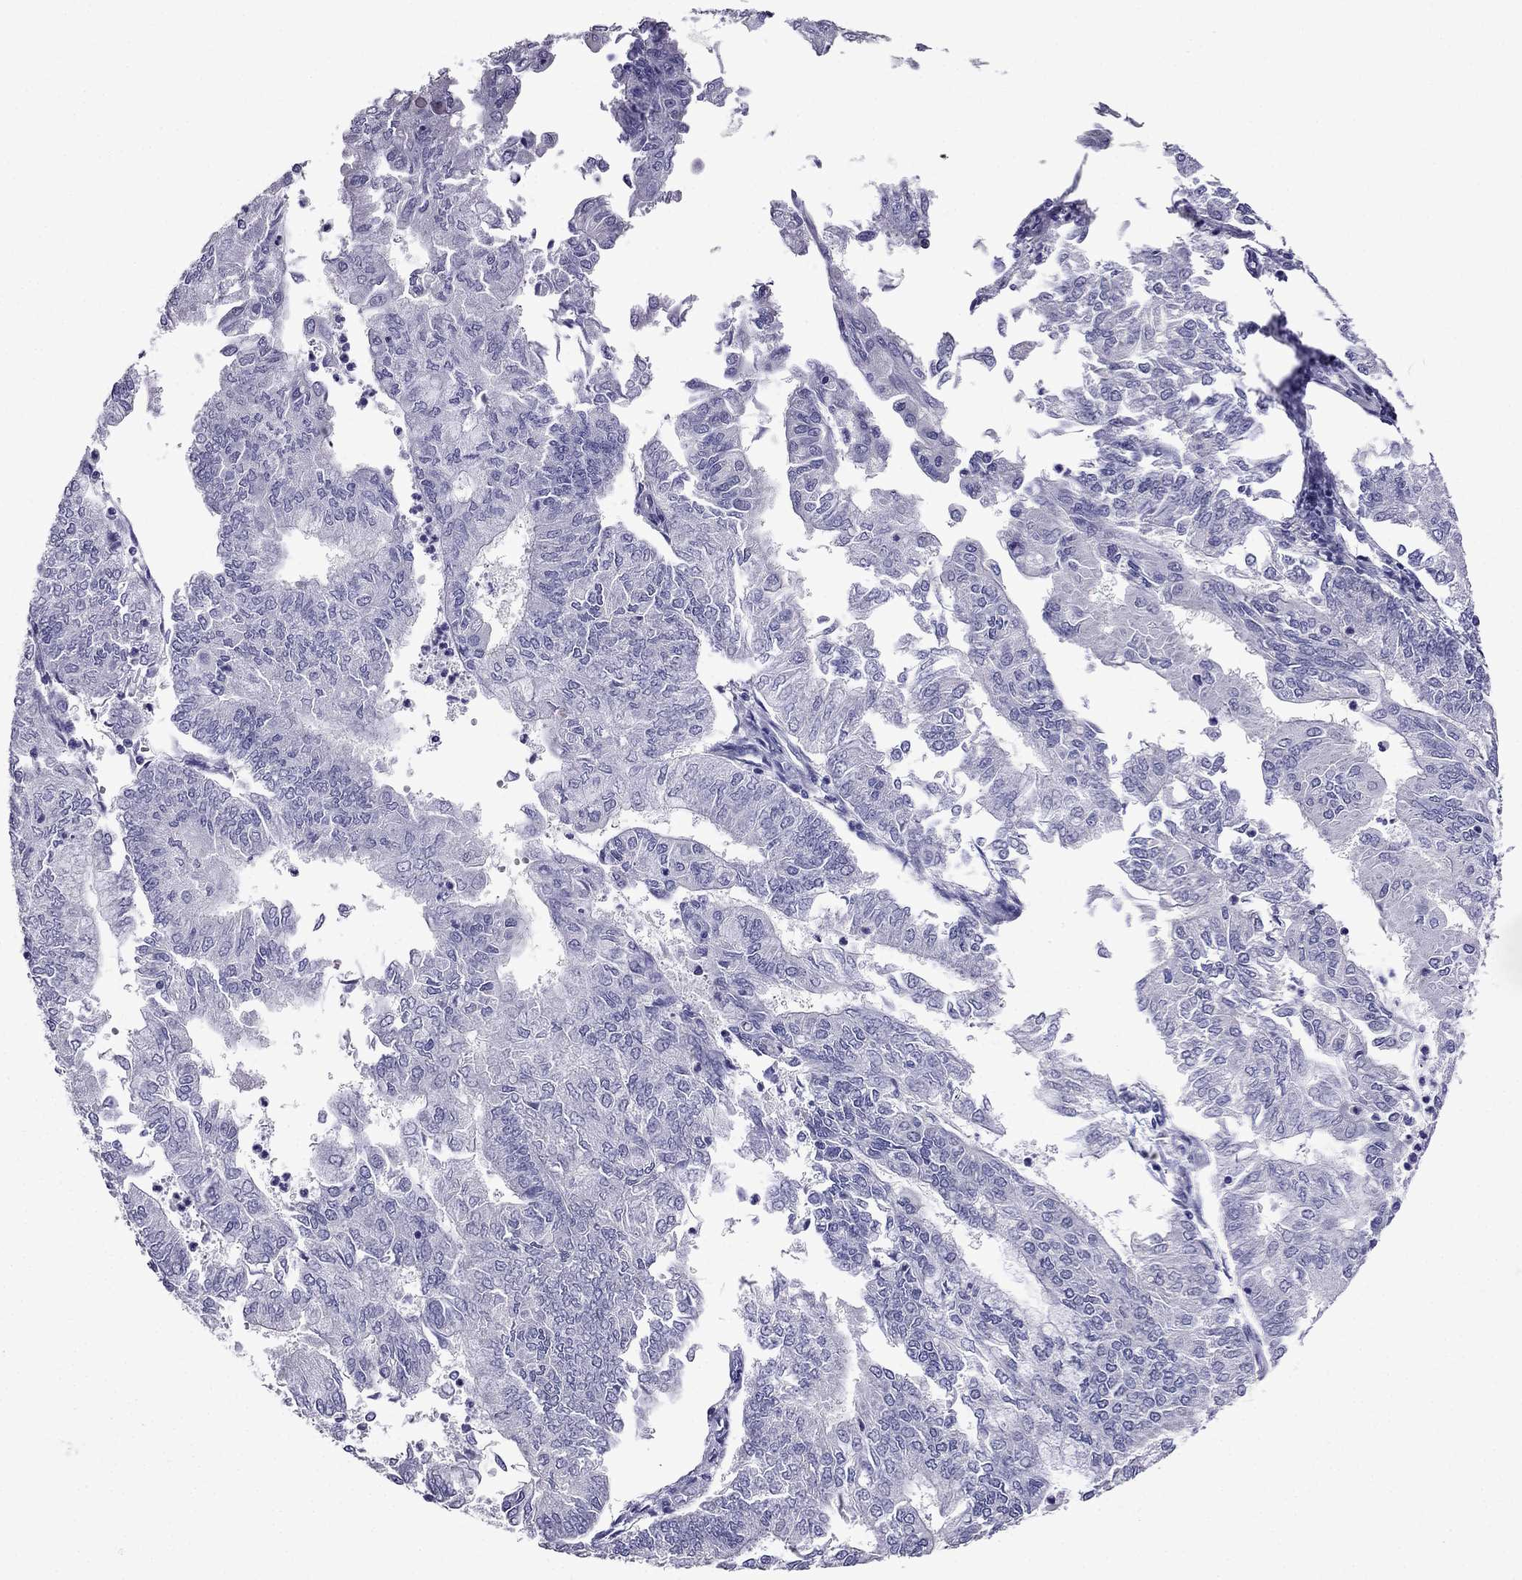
{"staining": {"intensity": "negative", "quantity": "none", "location": "none"}, "tissue": "endometrial cancer", "cell_type": "Tumor cells", "image_type": "cancer", "snomed": [{"axis": "morphology", "description": "Adenocarcinoma, NOS"}, {"axis": "topography", "description": "Endometrium"}], "caption": "Endometrial adenocarcinoma was stained to show a protein in brown. There is no significant expression in tumor cells.", "gene": "SCNN1D", "patient": {"sex": "female", "age": 59}}